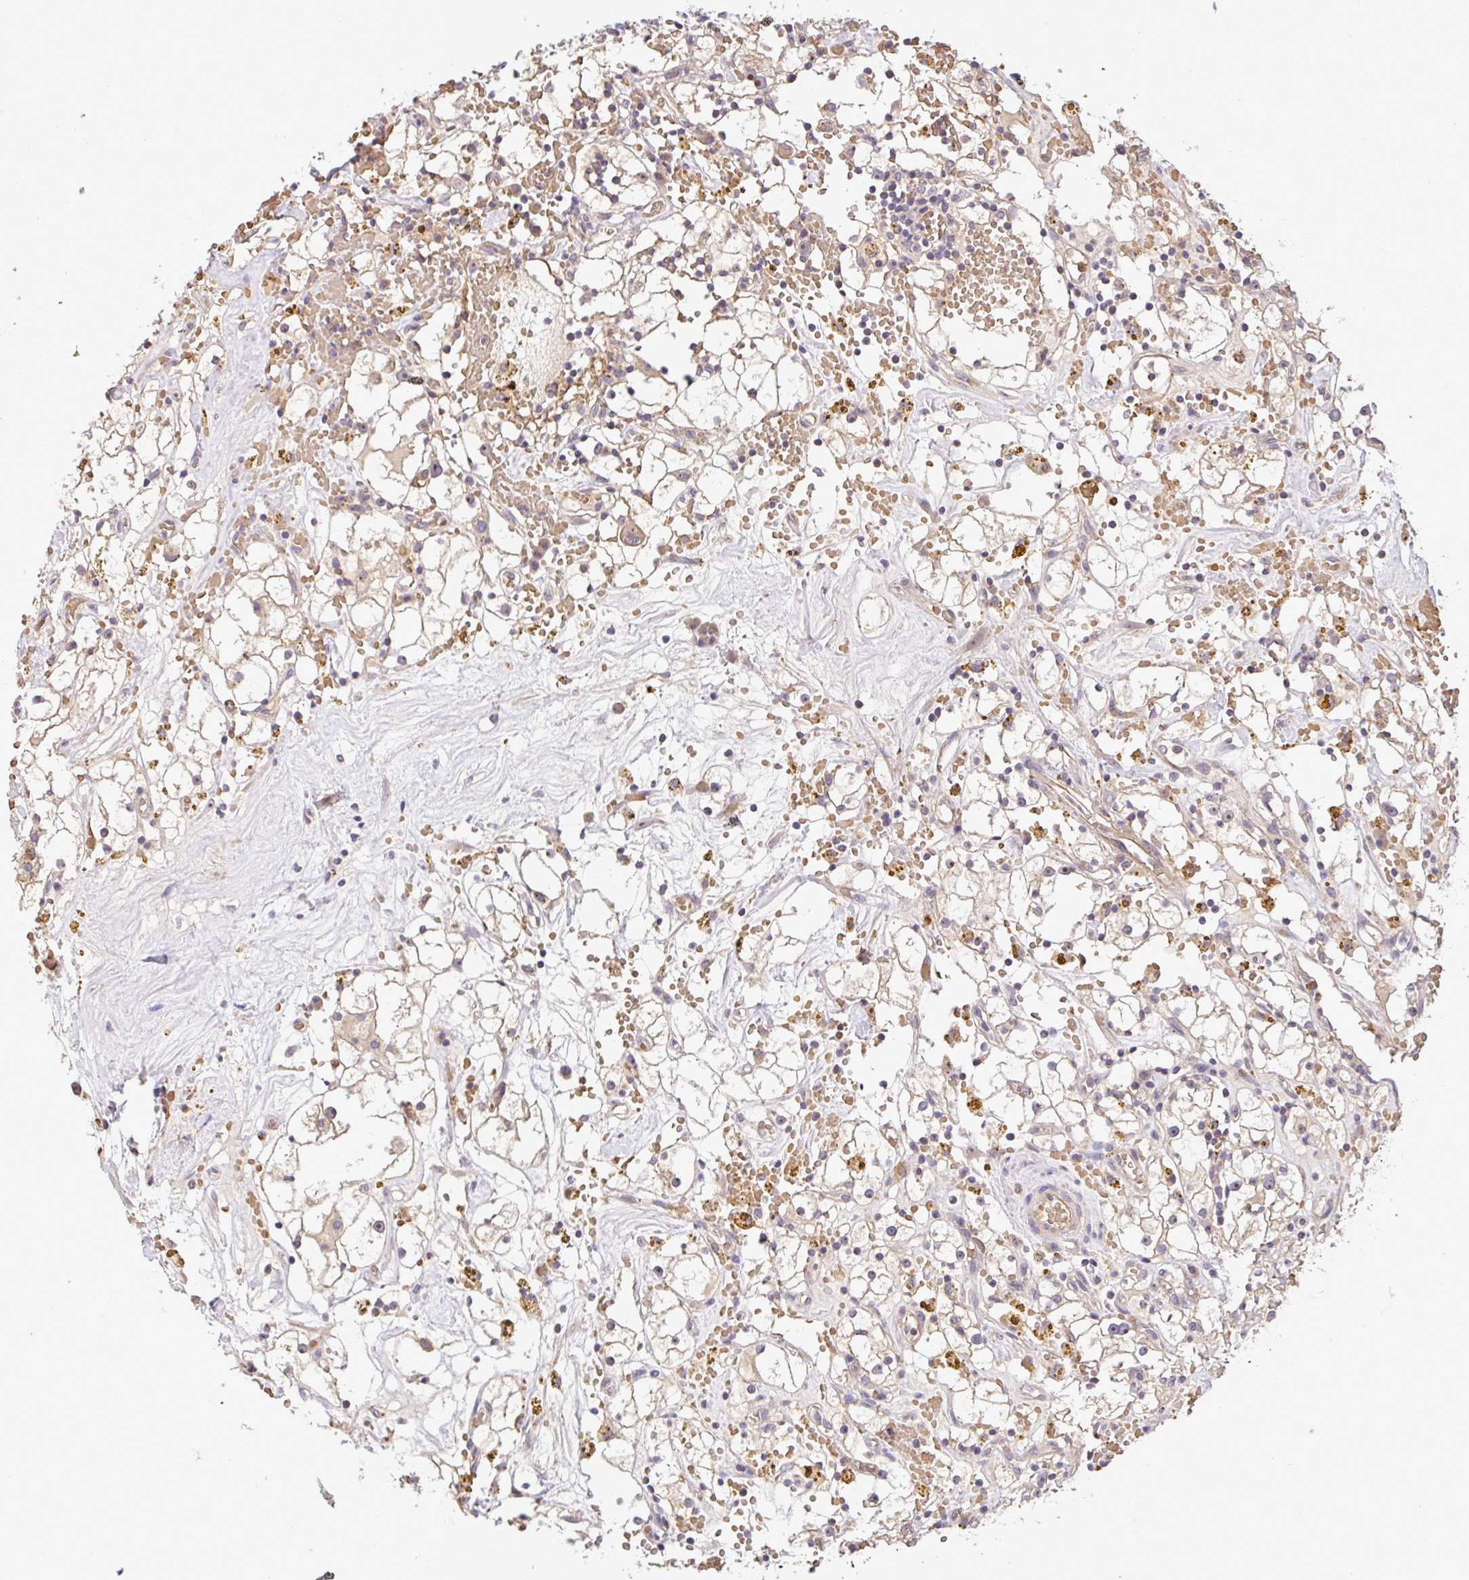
{"staining": {"intensity": "negative", "quantity": "none", "location": "none"}, "tissue": "renal cancer", "cell_type": "Tumor cells", "image_type": "cancer", "snomed": [{"axis": "morphology", "description": "Adenocarcinoma, NOS"}, {"axis": "topography", "description": "Kidney"}], "caption": "Tumor cells show no significant positivity in renal cancer.", "gene": "C1QTNF9B", "patient": {"sex": "male", "age": 56}}